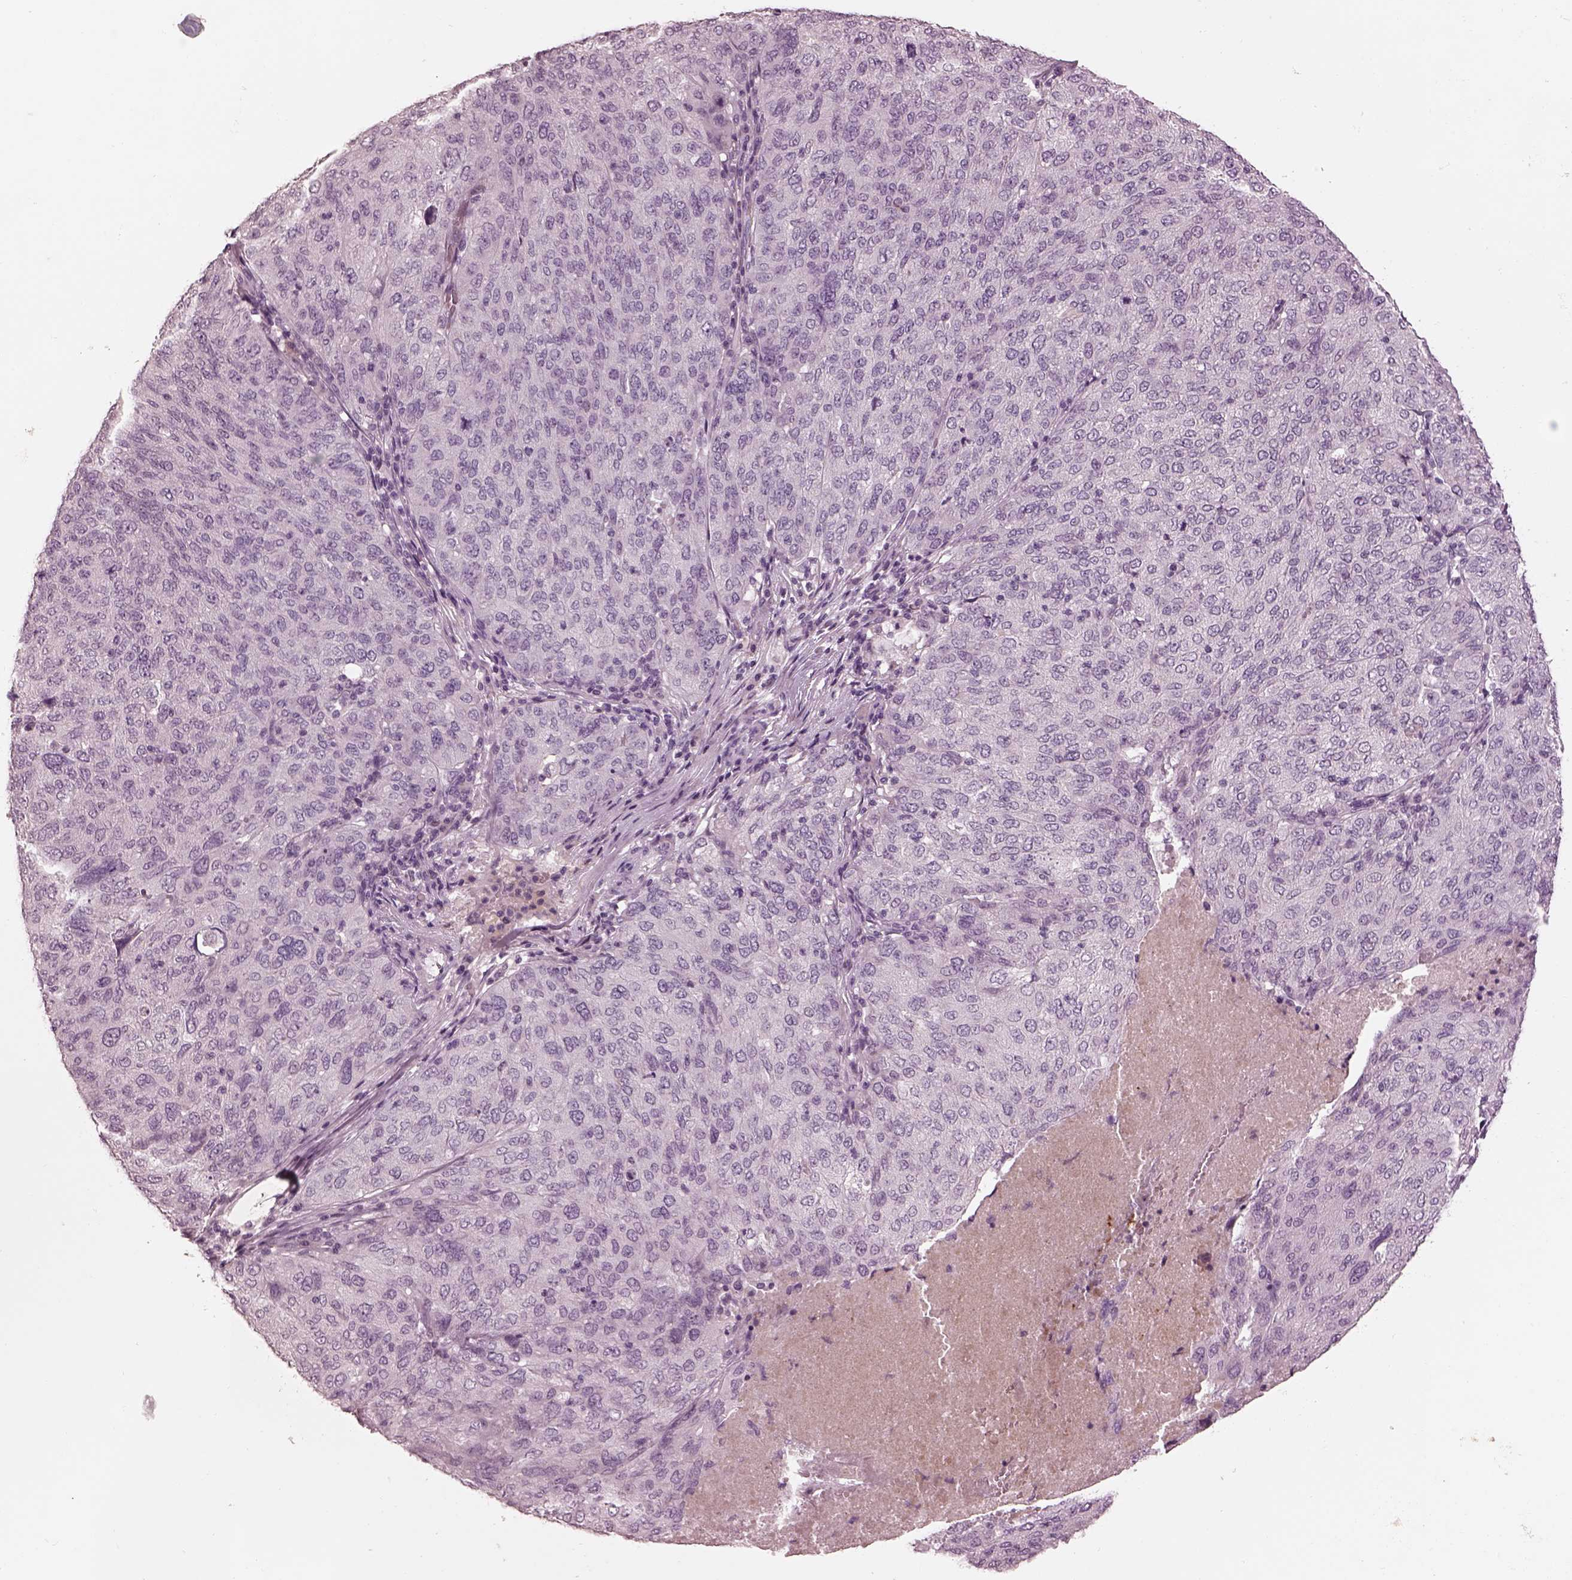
{"staining": {"intensity": "negative", "quantity": "none", "location": "none"}, "tissue": "ovarian cancer", "cell_type": "Tumor cells", "image_type": "cancer", "snomed": [{"axis": "morphology", "description": "Carcinoma, endometroid"}, {"axis": "topography", "description": "Ovary"}], "caption": "Human endometroid carcinoma (ovarian) stained for a protein using IHC reveals no expression in tumor cells.", "gene": "KCNA2", "patient": {"sex": "female", "age": 58}}